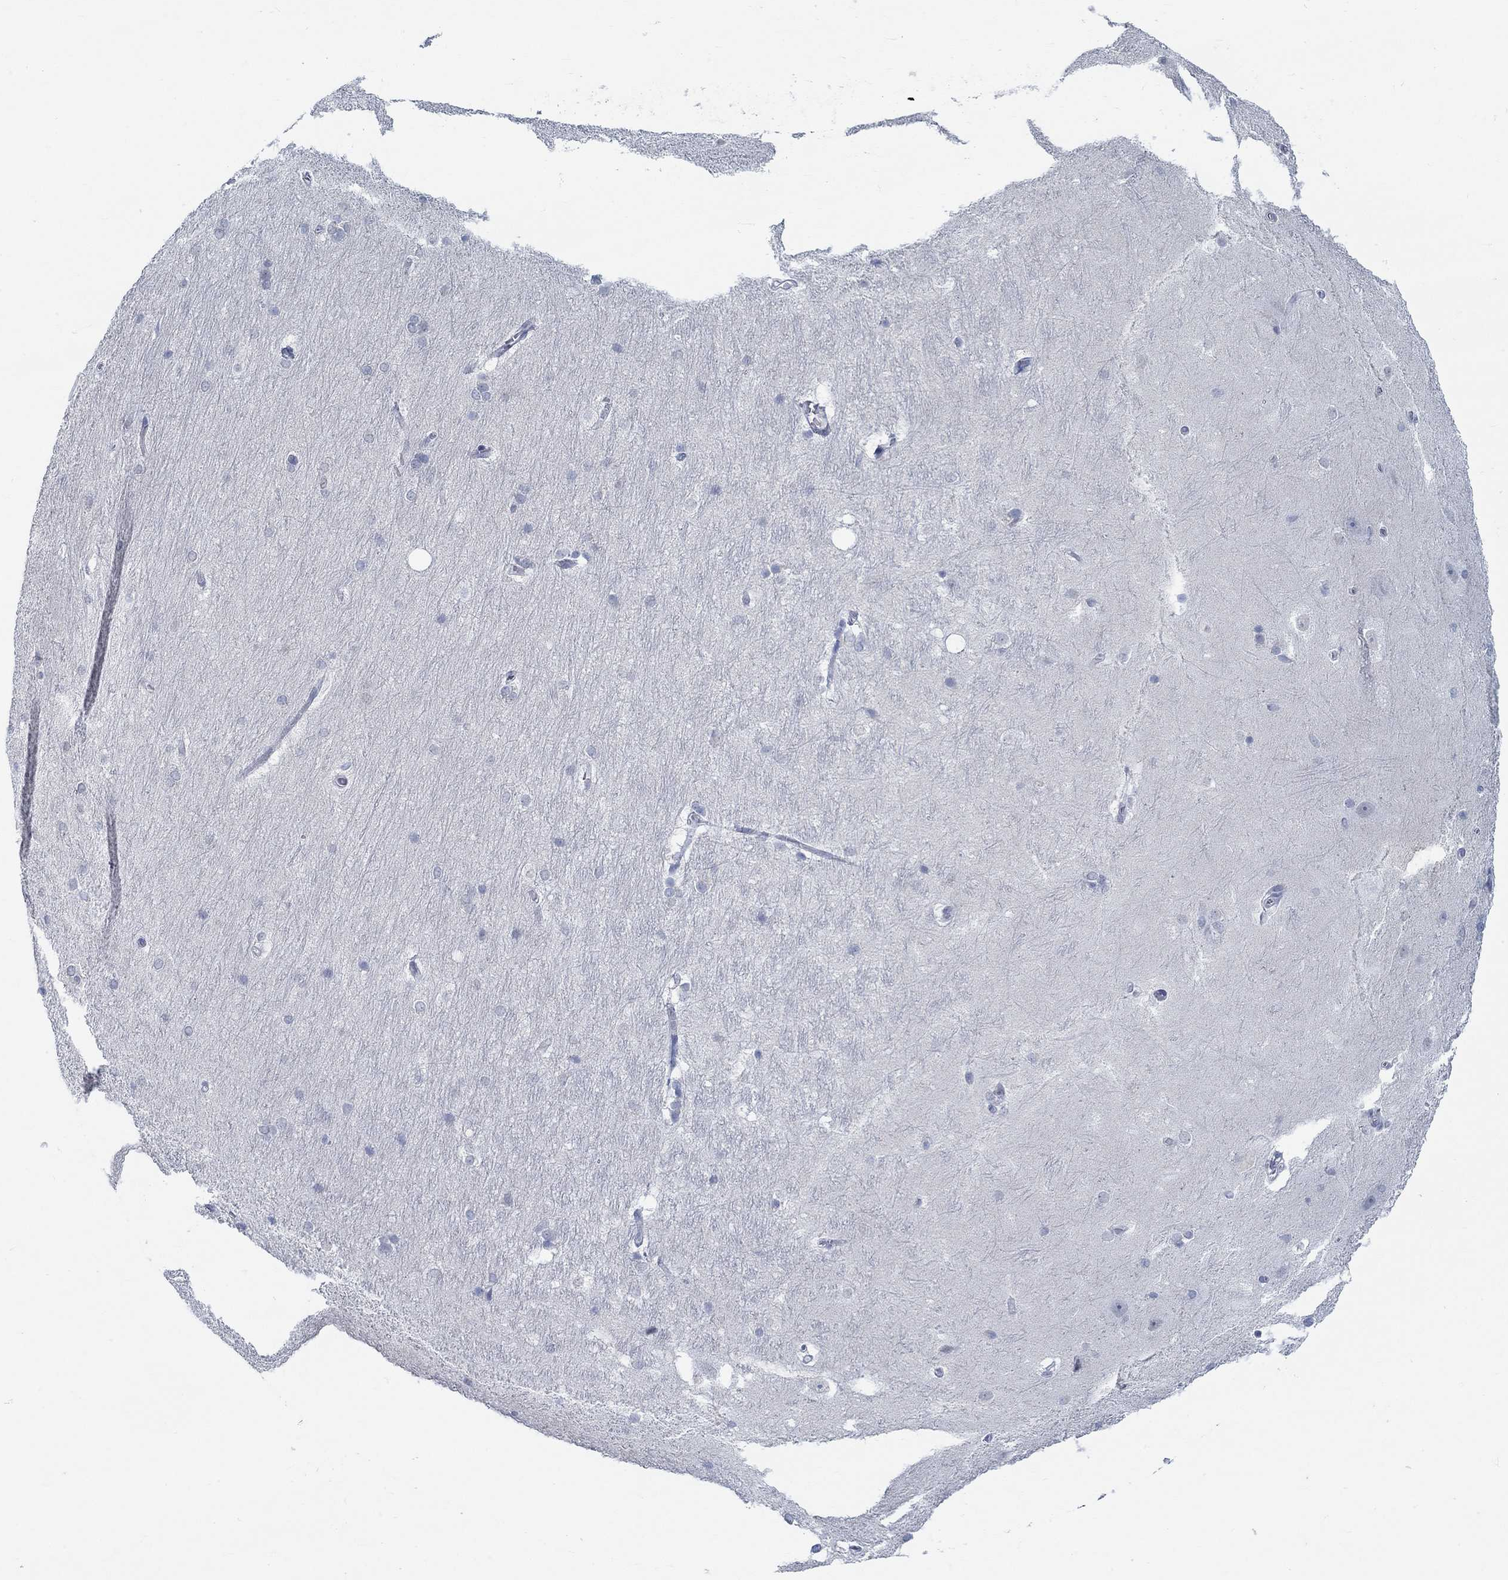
{"staining": {"intensity": "weak", "quantity": "25%-75%", "location": "cytoplasmic/membranous"}, "tissue": "hippocampus", "cell_type": "Glial cells", "image_type": "normal", "snomed": [{"axis": "morphology", "description": "Normal tissue, NOS"}, {"axis": "topography", "description": "Cerebral cortex"}, {"axis": "topography", "description": "Hippocampus"}], "caption": "IHC of benign human hippocampus reveals low levels of weak cytoplasmic/membranous expression in approximately 25%-75% of glial cells.", "gene": "TEKT4", "patient": {"sex": "female", "age": 19}}